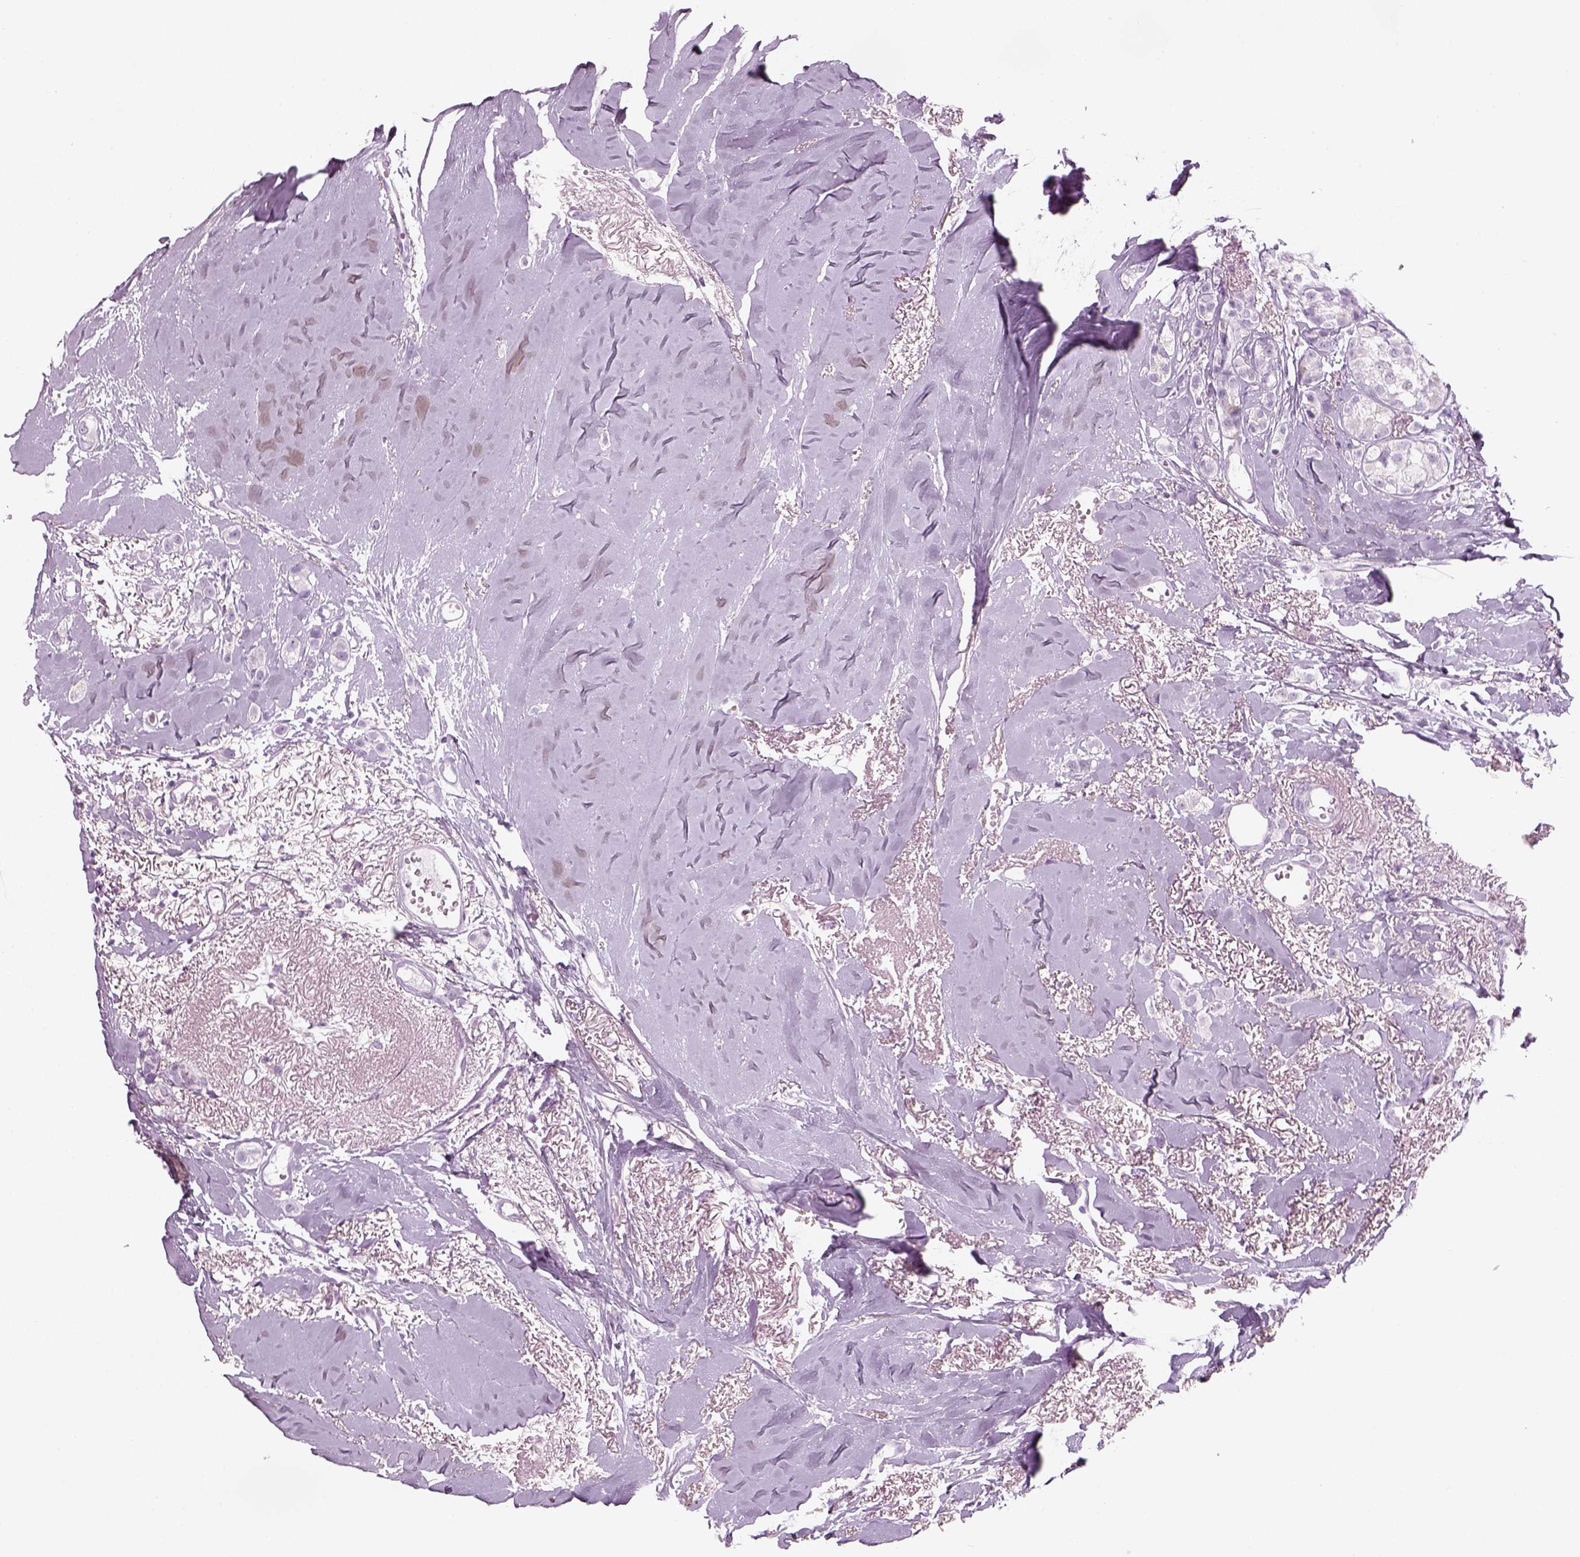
{"staining": {"intensity": "negative", "quantity": "none", "location": "none"}, "tissue": "breast cancer", "cell_type": "Tumor cells", "image_type": "cancer", "snomed": [{"axis": "morphology", "description": "Duct carcinoma"}, {"axis": "topography", "description": "Breast"}], "caption": "Invasive ductal carcinoma (breast) was stained to show a protein in brown. There is no significant staining in tumor cells. (DAB immunohistochemistry, high magnification).", "gene": "SAG", "patient": {"sex": "female", "age": 85}}